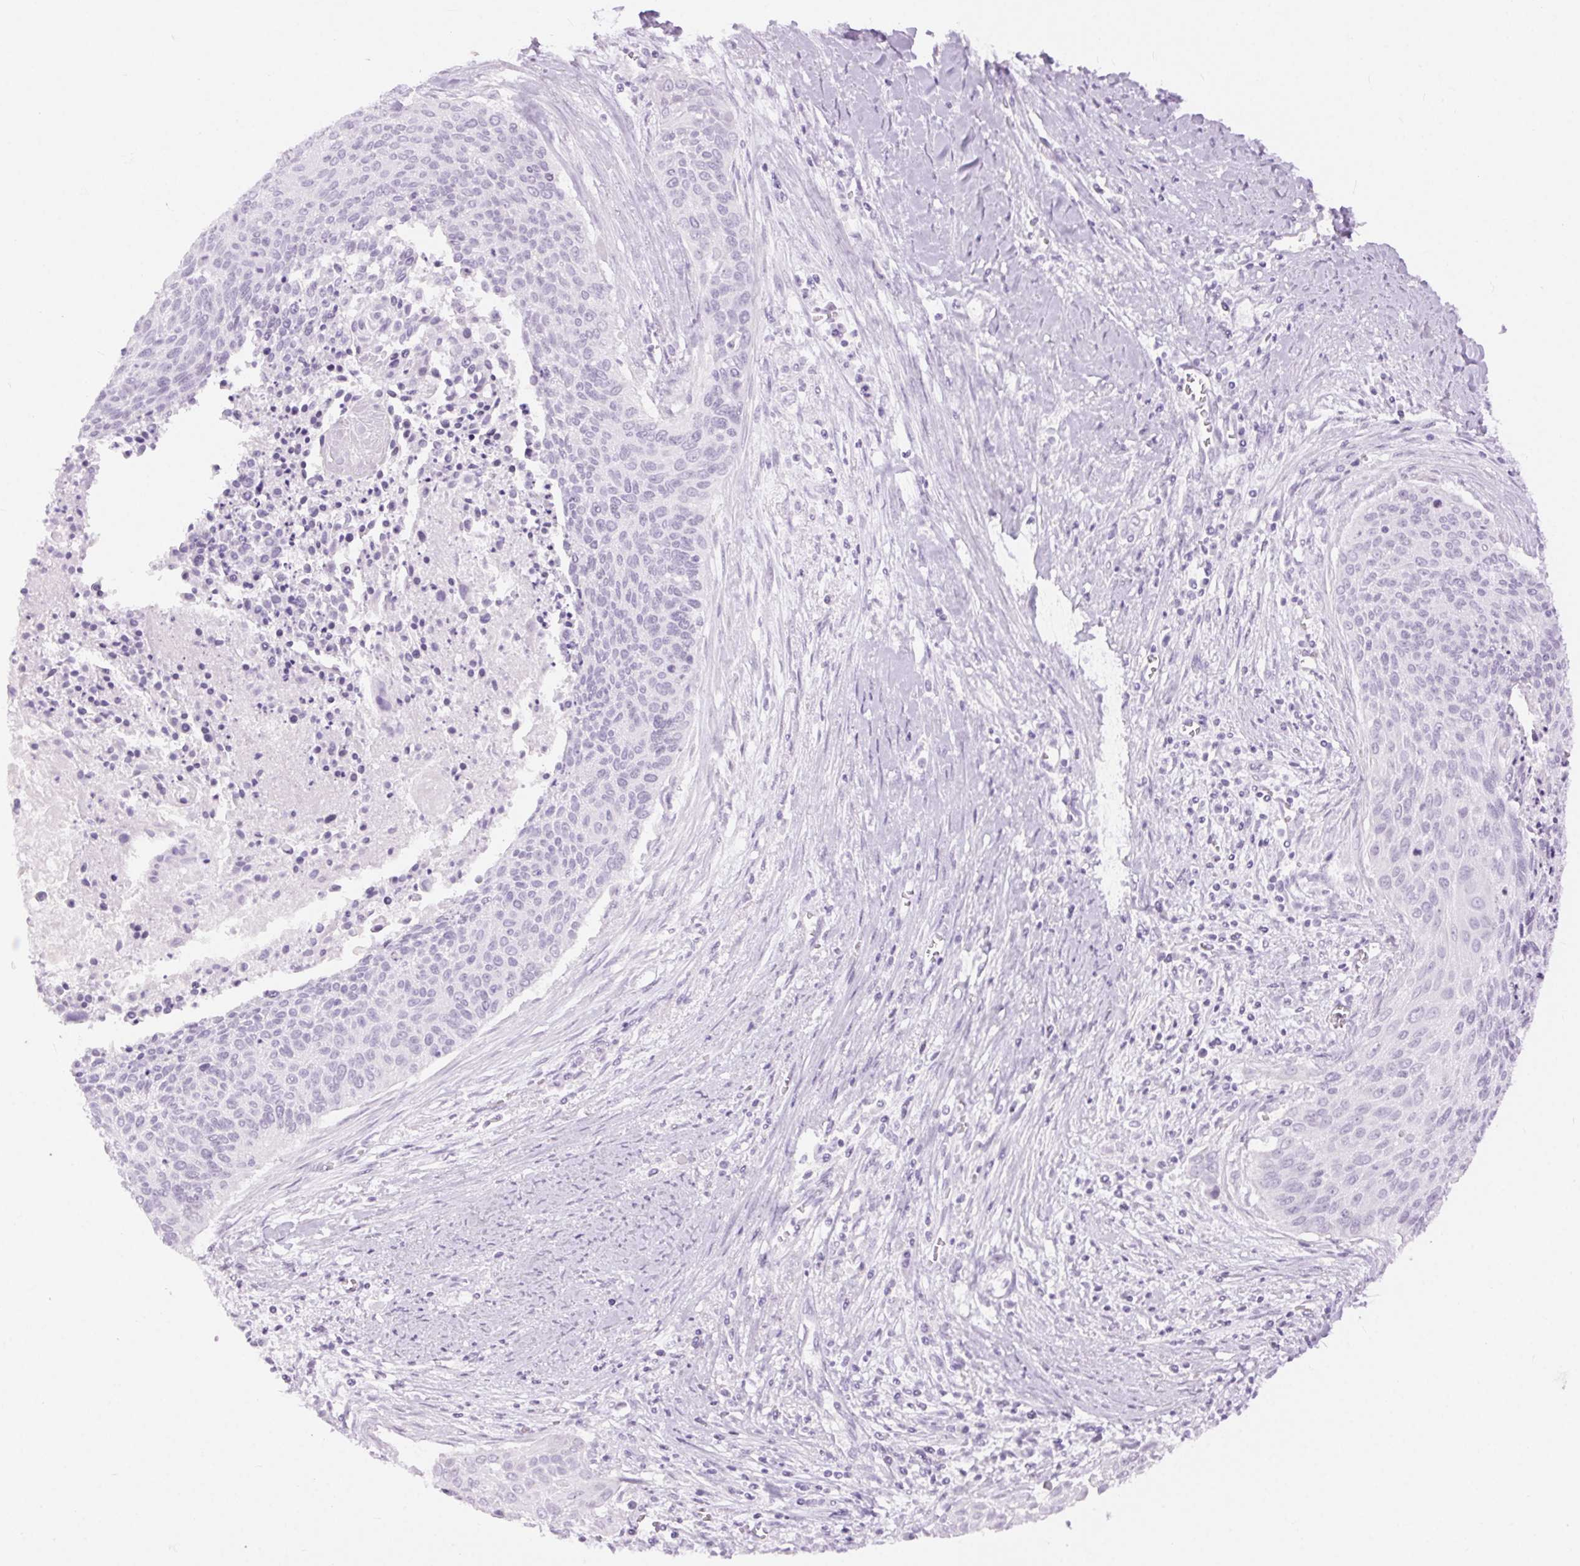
{"staining": {"intensity": "negative", "quantity": "none", "location": "none"}, "tissue": "cervical cancer", "cell_type": "Tumor cells", "image_type": "cancer", "snomed": [{"axis": "morphology", "description": "Squamous cell carcinoma, NOS"}, {"axis": "topography", "description": "Cervix"}], "caption": "Tumor cells show no significant expression in squamous cell carcinoma (cervical).", "gene": "BEND2", "patient": {"sex": "female", "age": 55}}